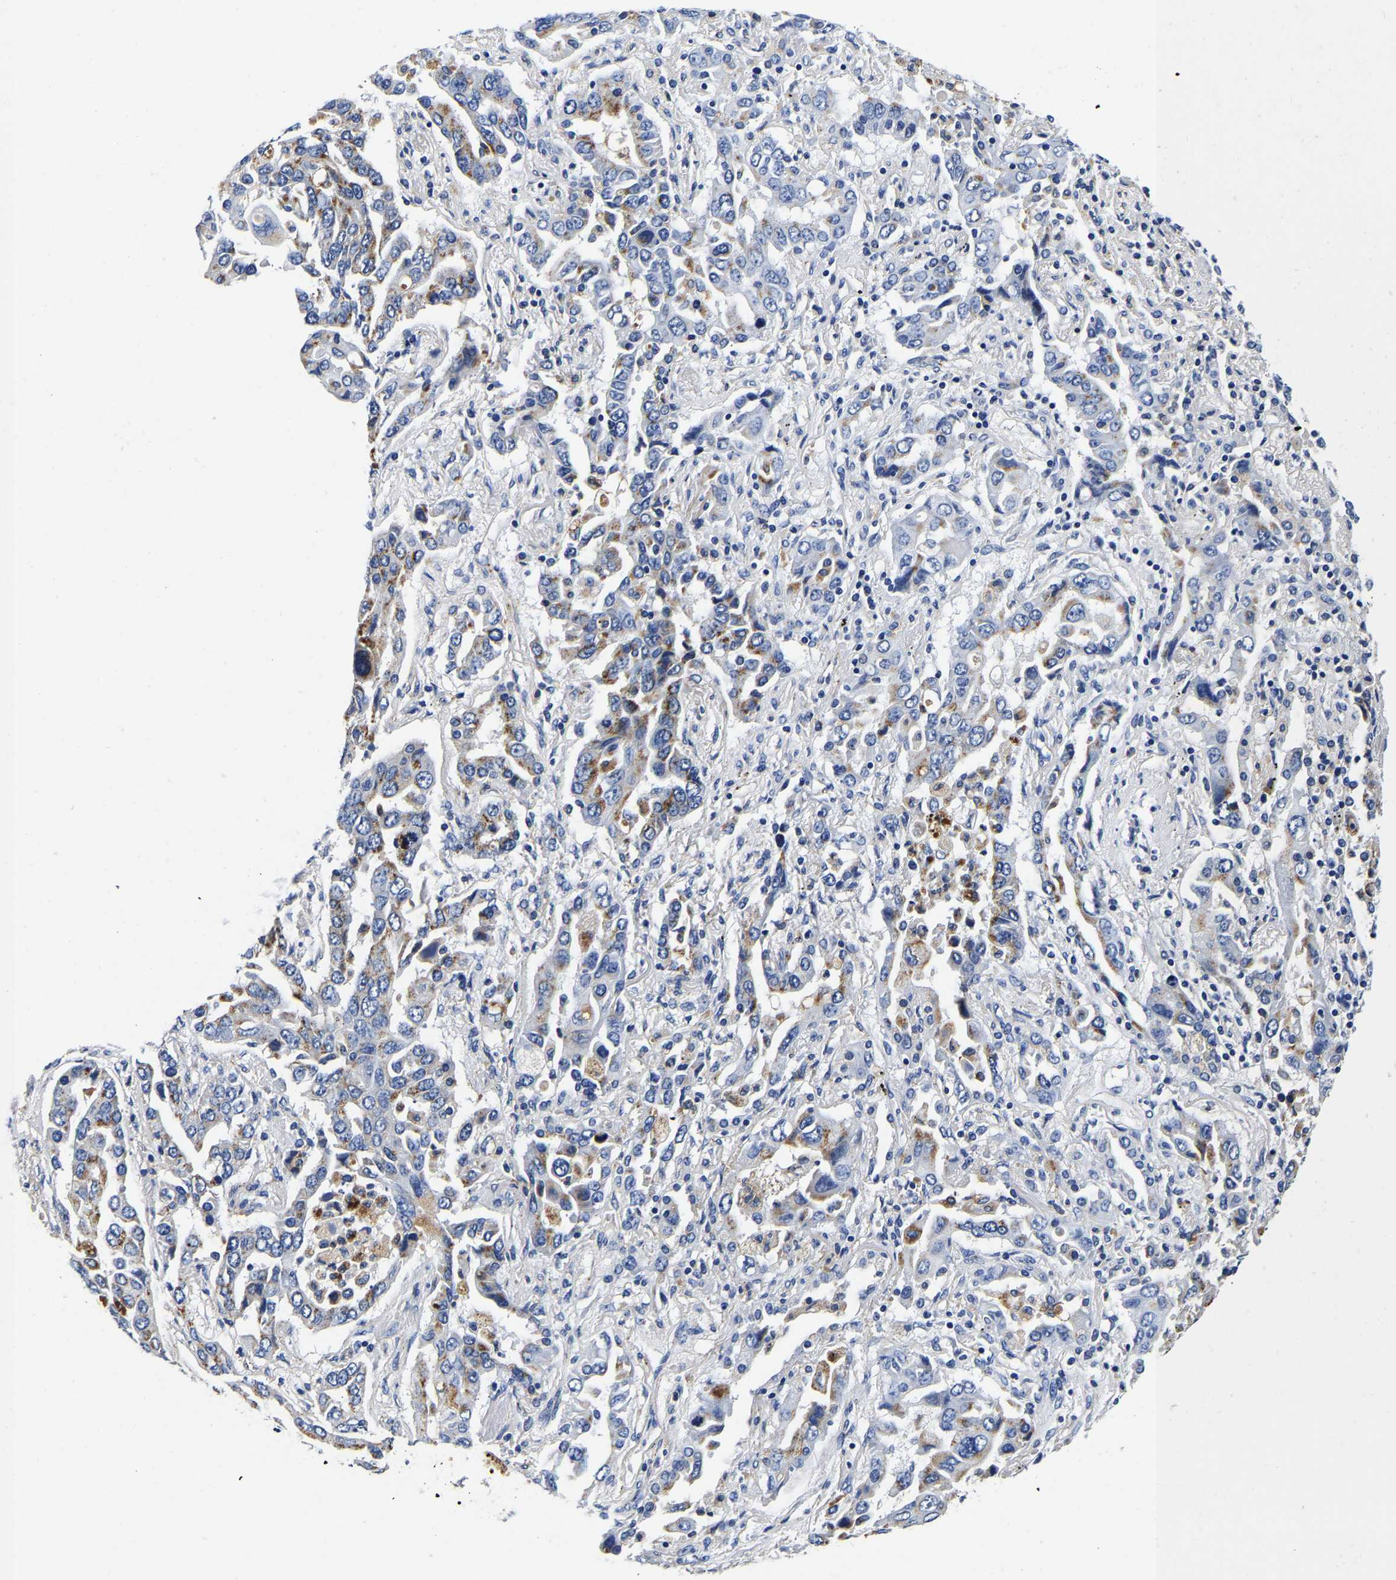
{"staining": {"intensity": "negative", "quantity": "none", "location": "none"}, "tissue": "lung cancer", "cell_type": "Tumor cells", "image_type": "cancer", "snomed": [{"axis": "morphology", "description": "Adenocarcinoma, NOS"}, {"axis": "topography", "description": "Lung"}], "caption": "Immunohistochemical staining of lung cancer (adenocarcinoma) displays no significant positivity in tumor cells.", "gene": "GRN", "patient": {"sex": "female", "age": 65}}